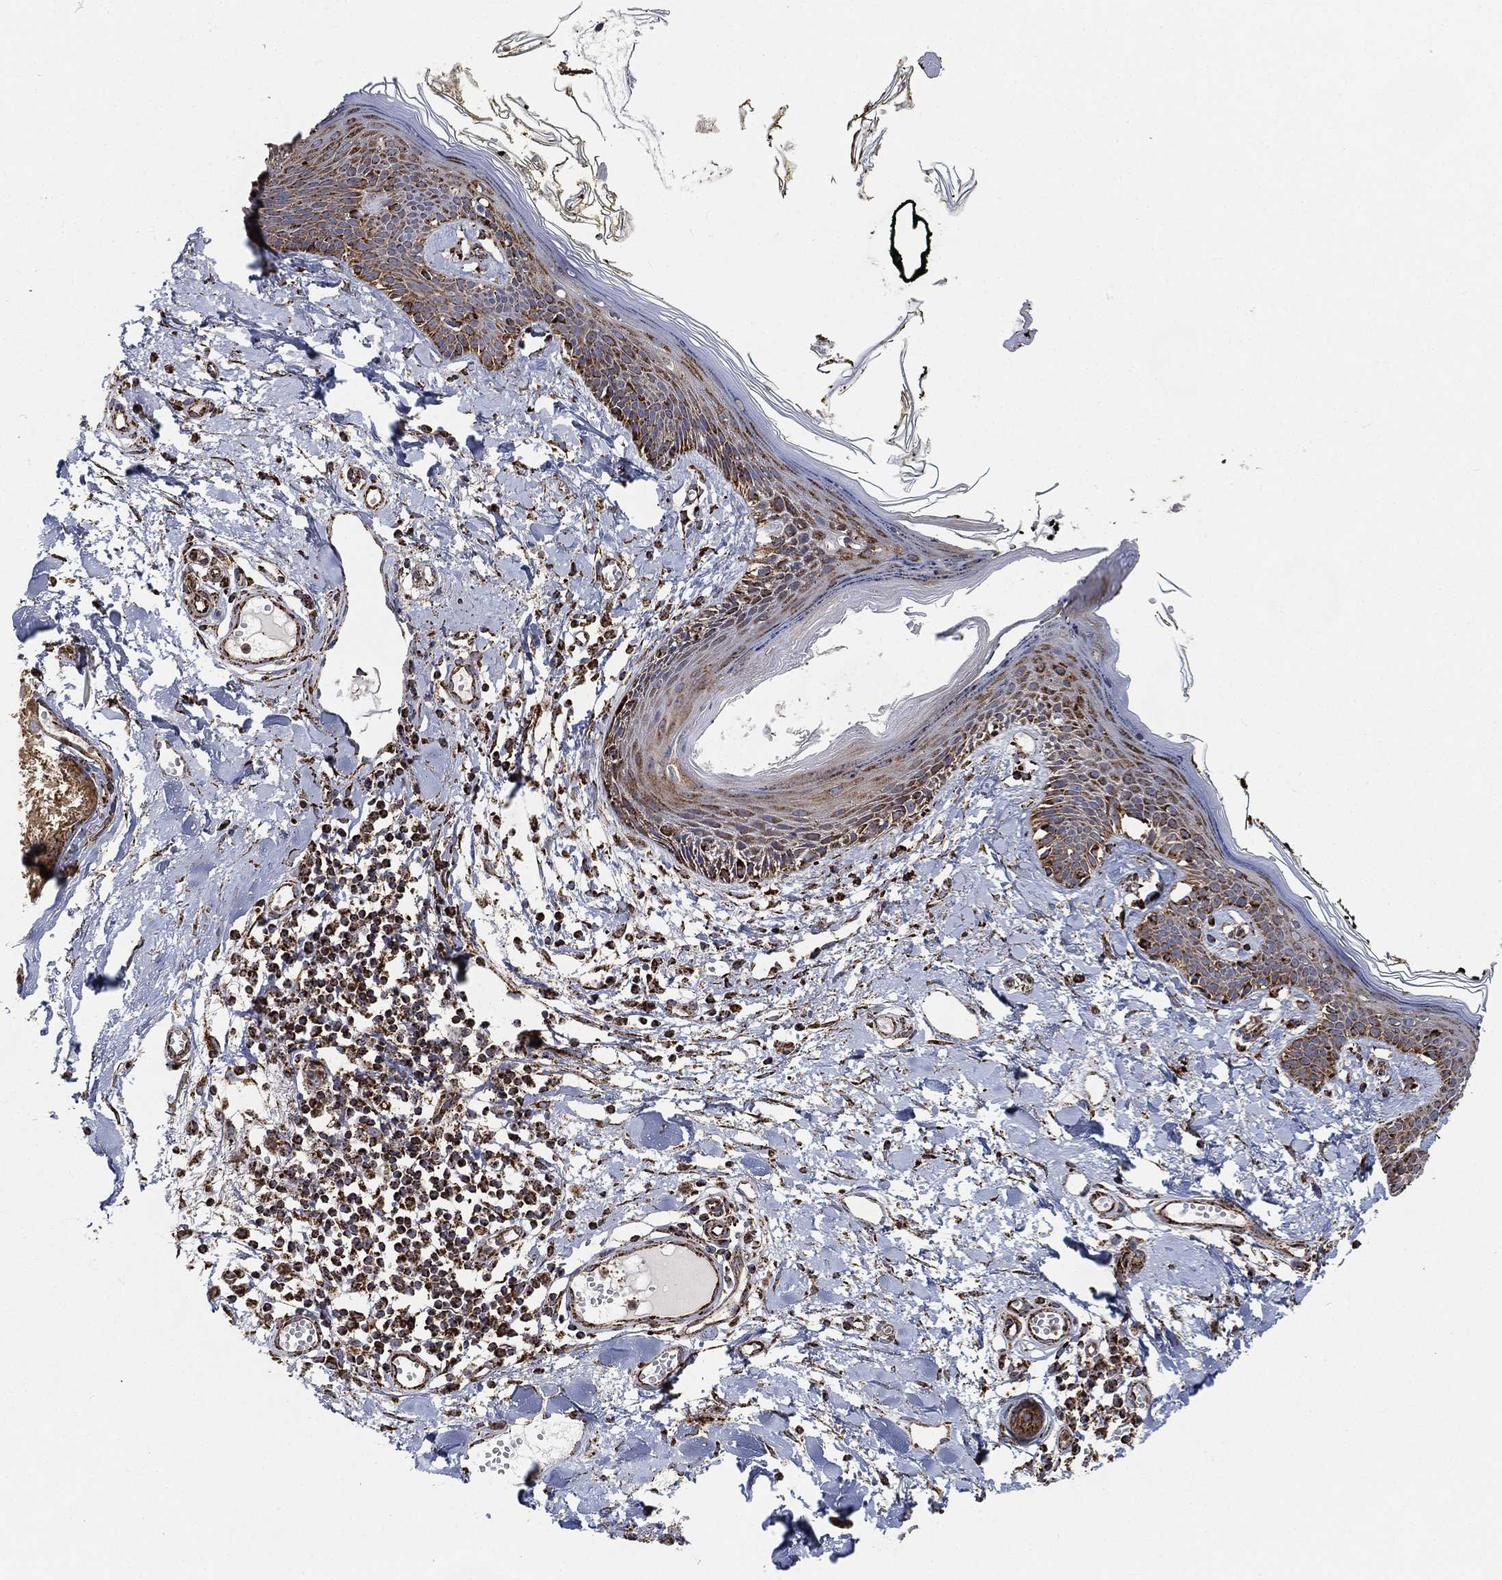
{"staining": {"intensity": "strong", "quantity": "25%-75%", "location": "cytoplasmic/membranous"}, "tissue": "skin", "cell_type": "Fibroblasts", "image_type": "normal", "snomed": [{"axis": "morphology", "description": "Normal tissue, NOS"}, {"axis": "topography", "description": "Skin"}], "caption": "Protein staining of benign skin shows strong cytoplasmic/membranous expression in approximately 25%-75% of fibroblasts. Nuclei are stained in blue.", "gene": "SLC38A7", "patient": {"sex": "male", "age": 76}}